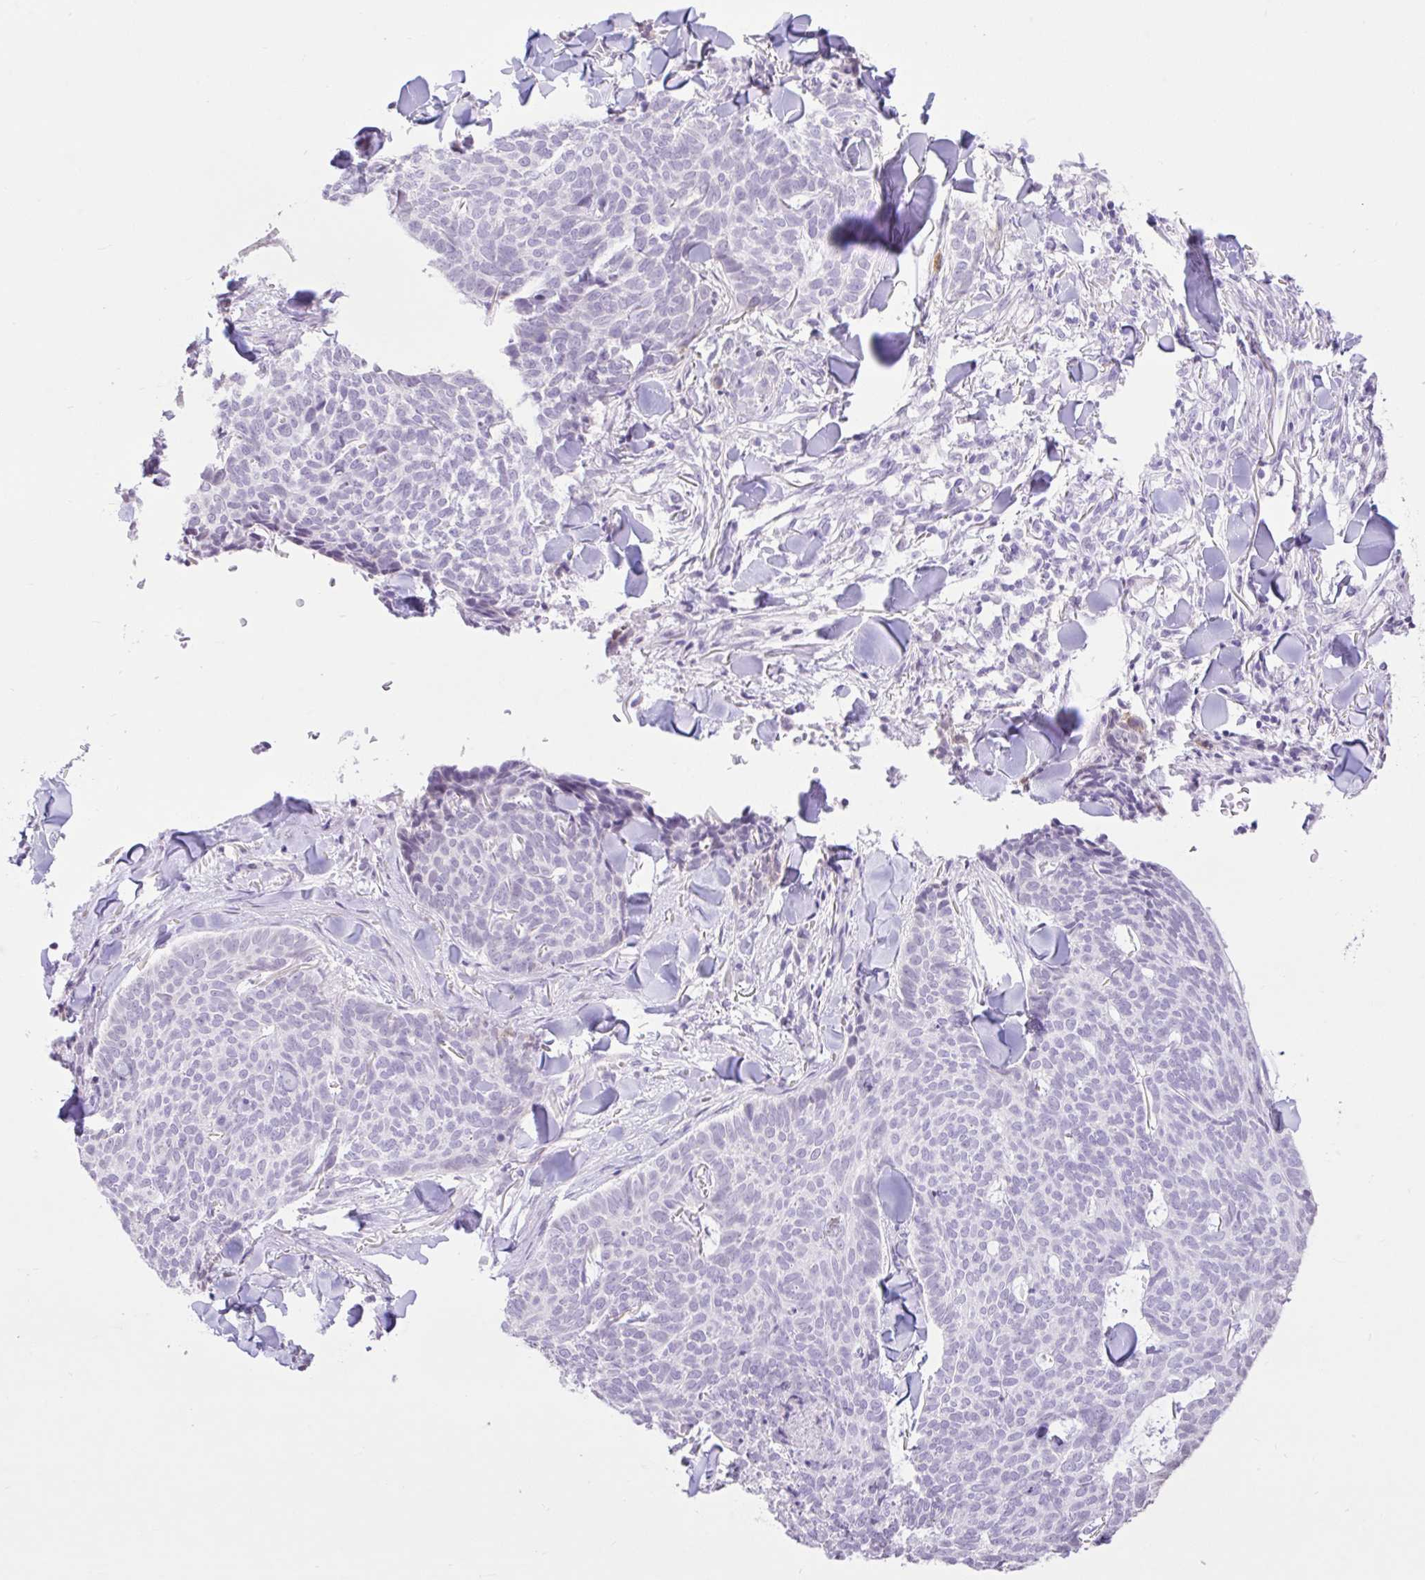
{"staining": {"intensity": "negative", "quantity": "none", "location": "none"}, "tissue": "skin cancer", "cell_type": "Tumor cells", "image_type": "cancer", "snomed": [{"axis": "morphology", "description": "Normal tissue, NOS"}, {"axis": "morphology", "description": "Basal cell carcinoma"}, {"axis": "topography", "description": "Skin"}], "caption": "High power microscopy photomicrograph of an immunohistochemistry image of skin cancer, revealing no significant staining in tumor cells.", "gene": "REEP1", "patient": {"sex": "male", "age": 50}}